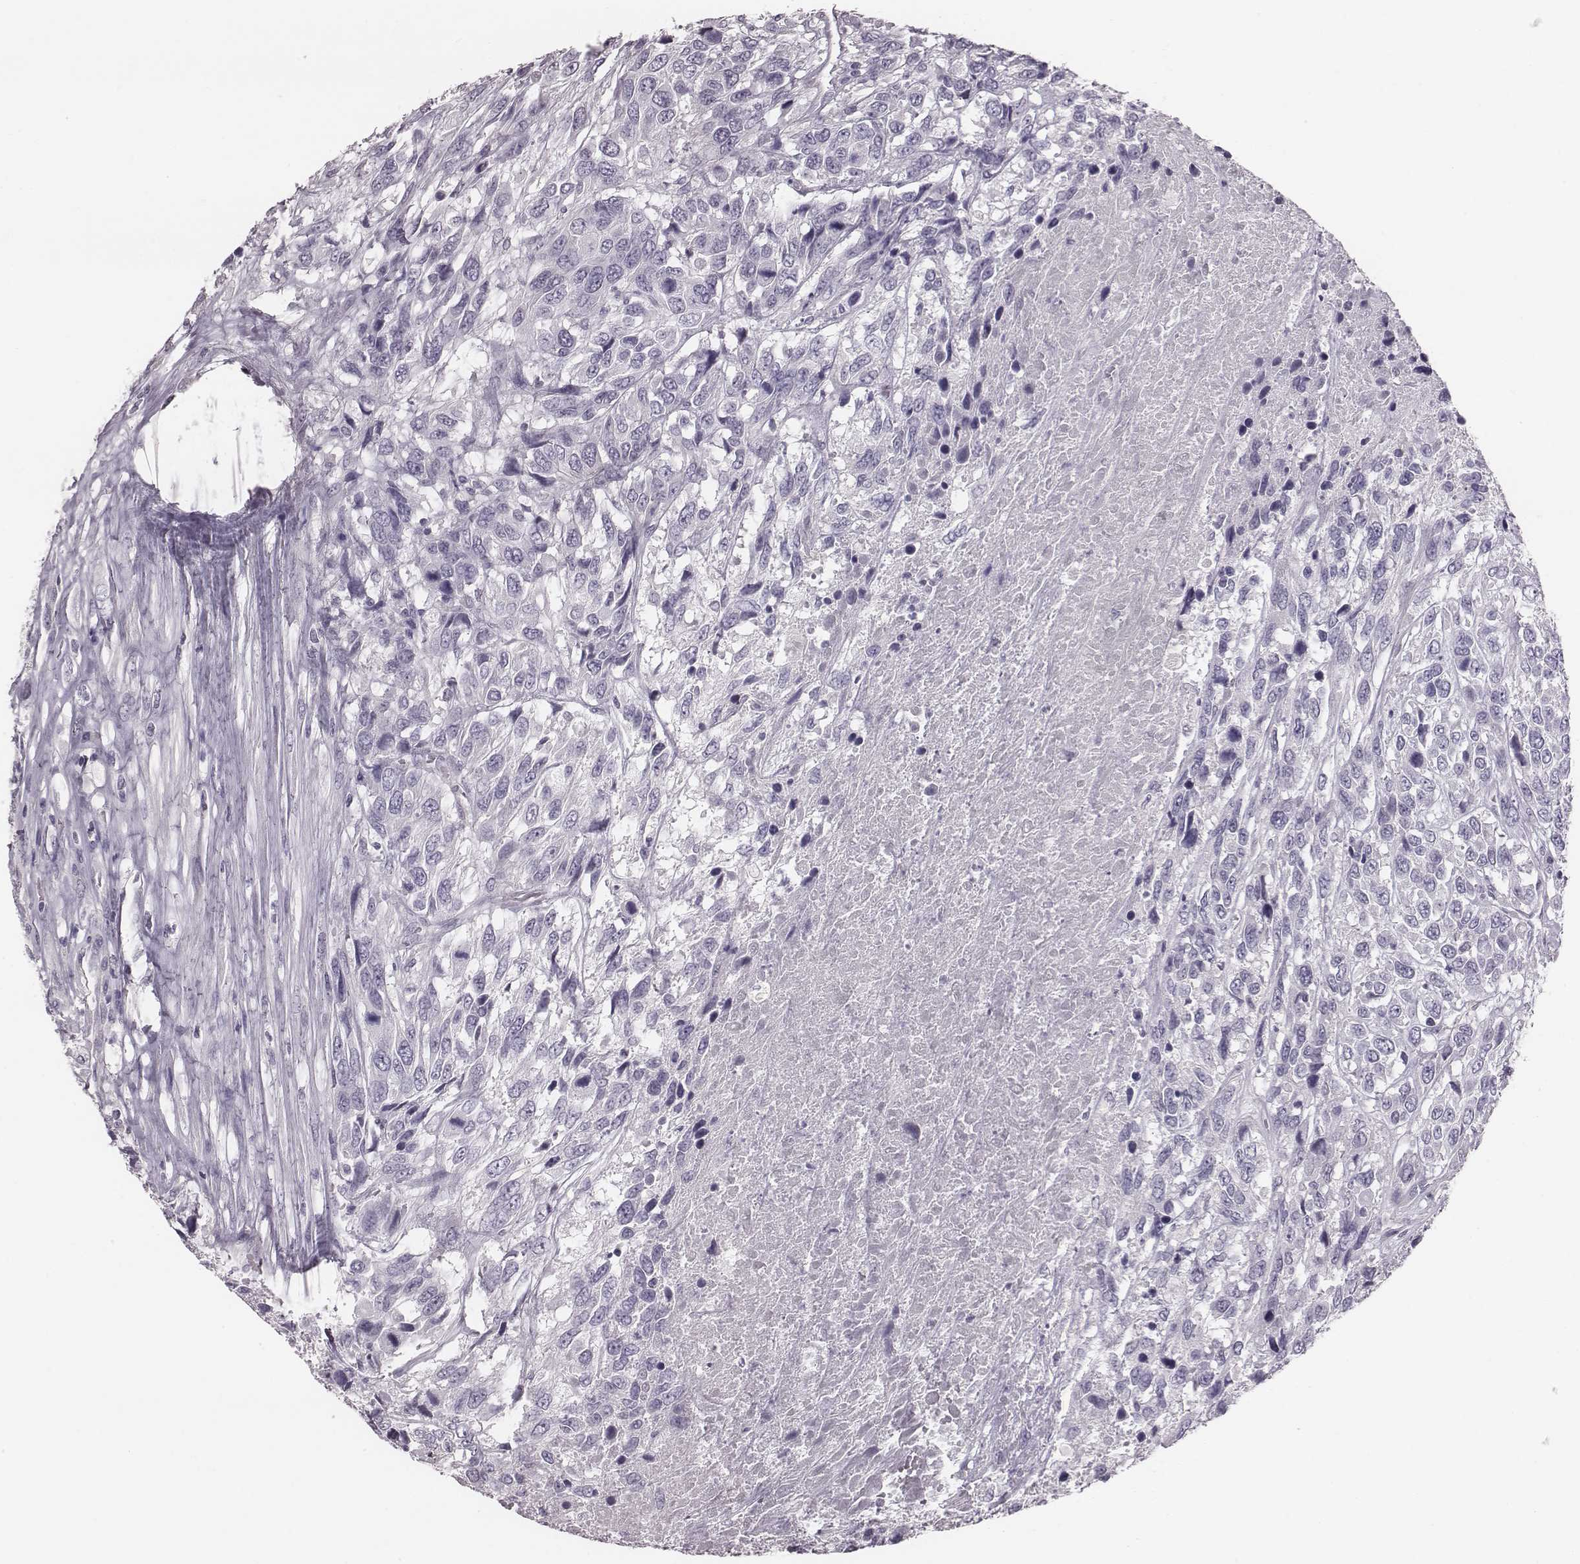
{"staining": {"intensity": "negative", "quantity": "none", "location": "none"}, "tissue": "urothelial cancer", "cell_type": "Tumor cells", "image_type": "cancer", "snomed": [{"axis": "morphology", "description": "Urothelial carcinoma, High grade"}, {"axis": "topography", "description": "Urinary bladder"}], "caption": "A high-resolution image shows IHC staining of urothelial cancer, which exhibits no significant expression in tumor cells.", "gene": "PDE8B", "patient": {"sex": "female", "age": 70}}